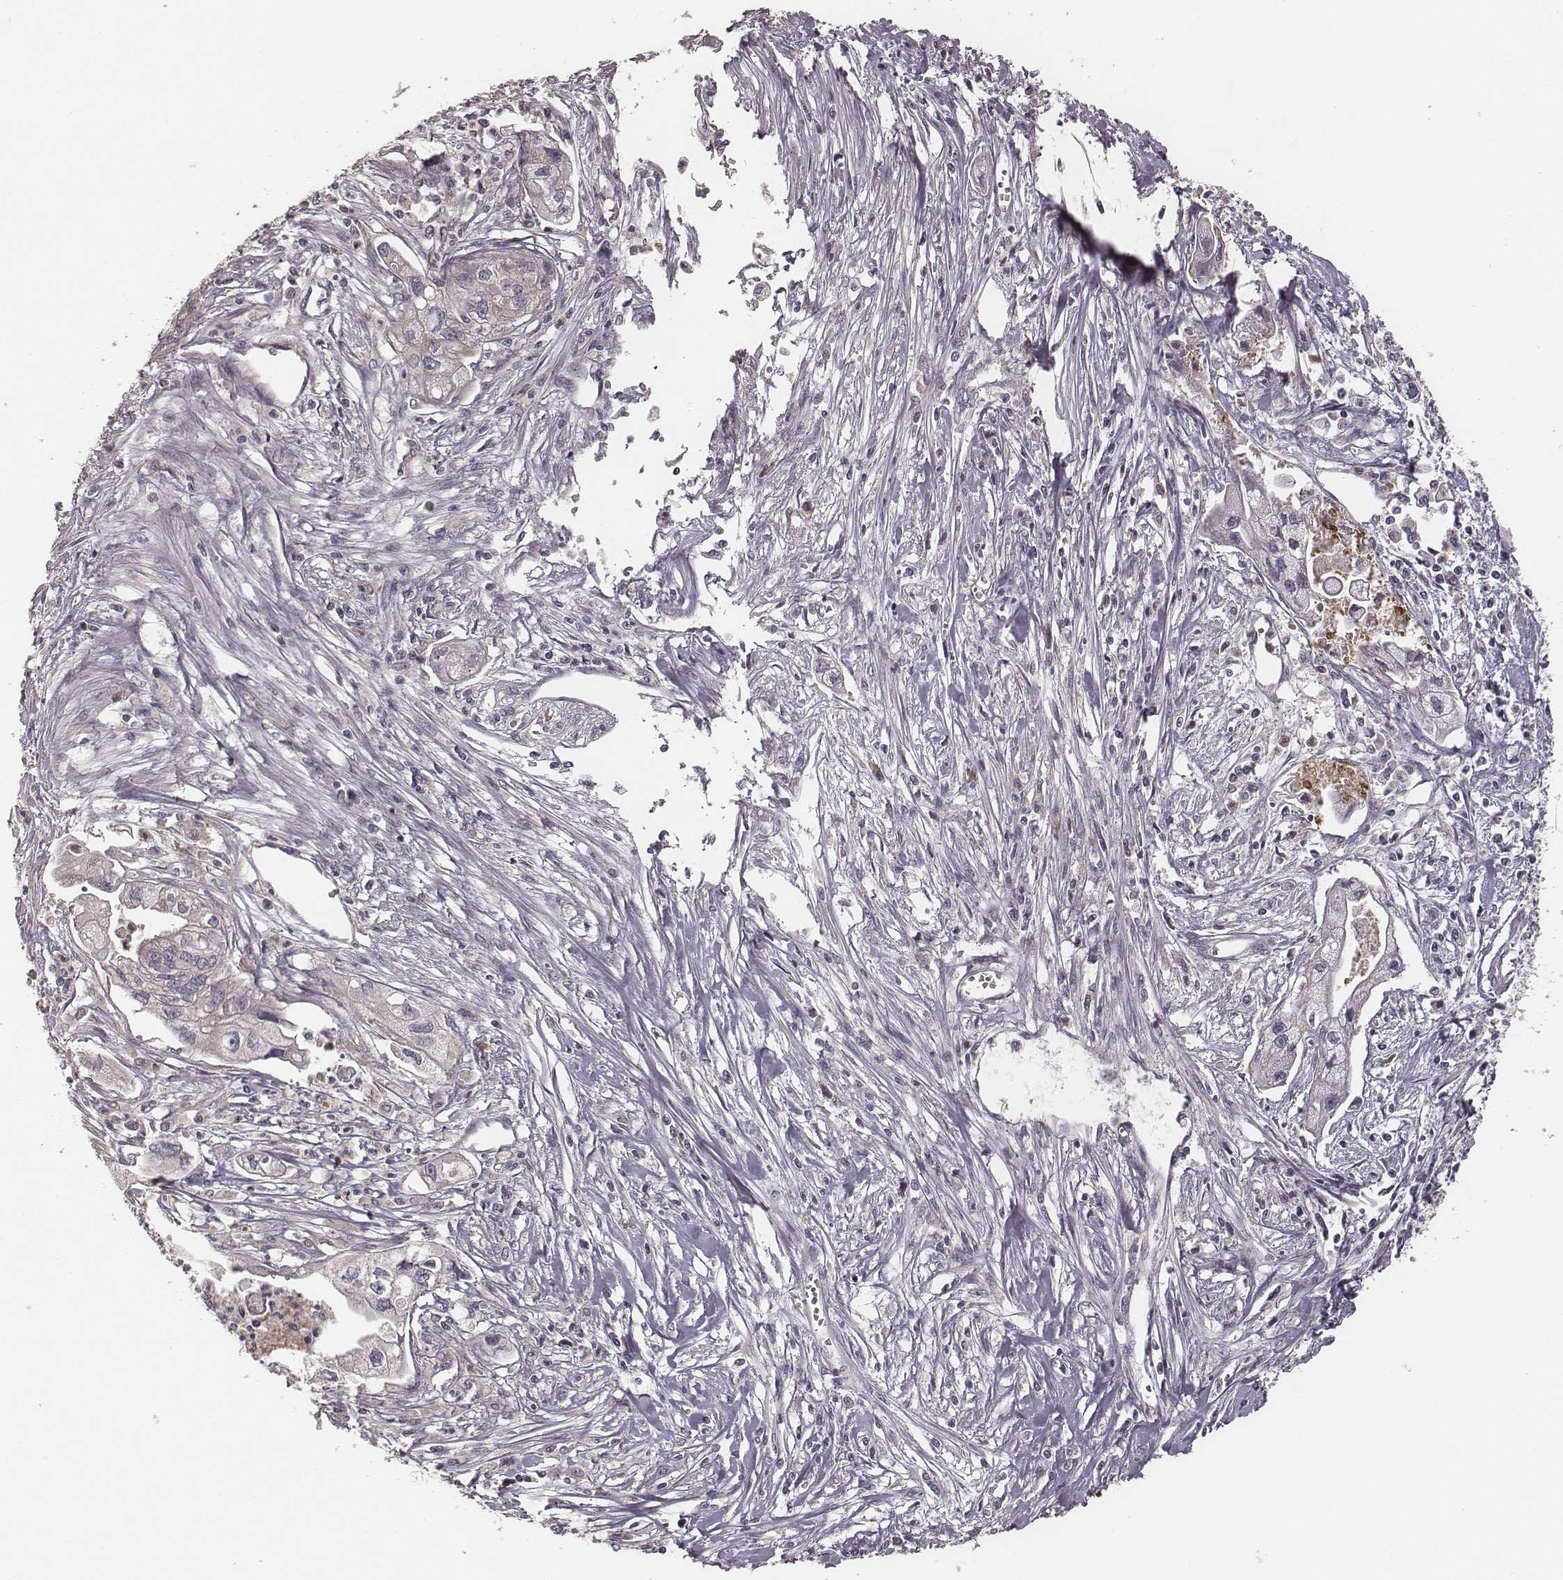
{"staining": {"intensity": "negative", "quantity": "none", "location": "none"}, "tissue": "pancreatic cancer", "cell_type": "Tumor cells", "image_type": "cancer", "snomed": [{"axis": "morphology", "description": "Adenocarcinoma, NOS"}, {"axis": "topography", "description": "Pancreas"}], "caption": "Adenocarcinoma (pancreatic) stained for a protein using IHC demonstrates no staining tumor cells.", "gene": "P2RX5", "patient": {"sex": "male", "age": 70}}